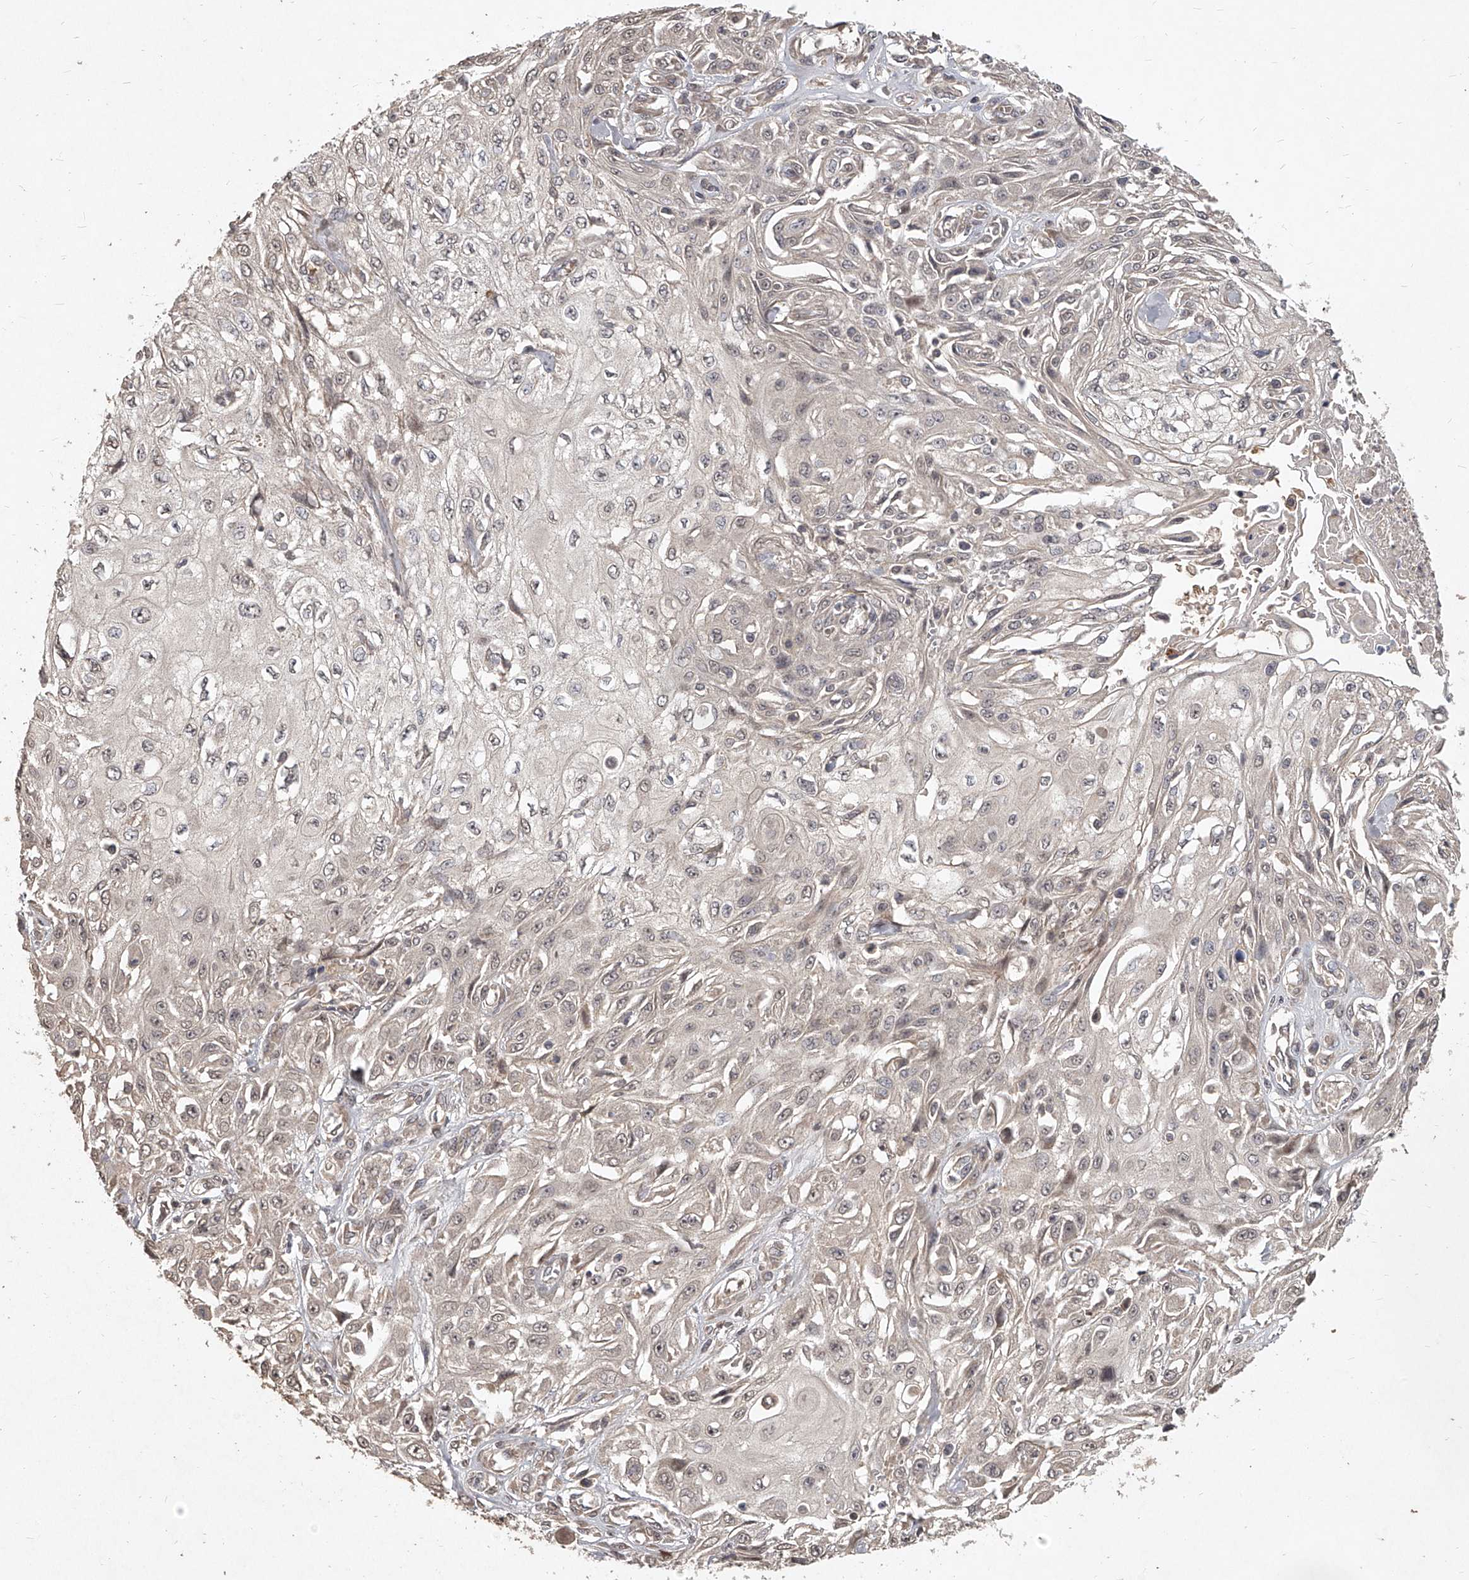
{"staining": {"intensity": "weak", "quantity": "<25%", "location": "nuclear"}, "tissue": "skin cancer", "cell_type": "Tumor cells", "image_type": "cancer", "snomed": [{"axis": "morphology", "description": "Squamous cell carcinoma, NOS"}, {"axis": "morphology", "description": "Squamous cell carcinoma, metastatic, NOS"}, {"axis": "topography", "description": "Skin"}, {"axis": "topography", "description": "Lymph node"}], "caption": "Immunohistochemistry (IHC) of human skin cancer demonstrates no positivity in tumor cells.", "gene": "SLC37A1", "patient": {"sex": "male", "age": 75}}